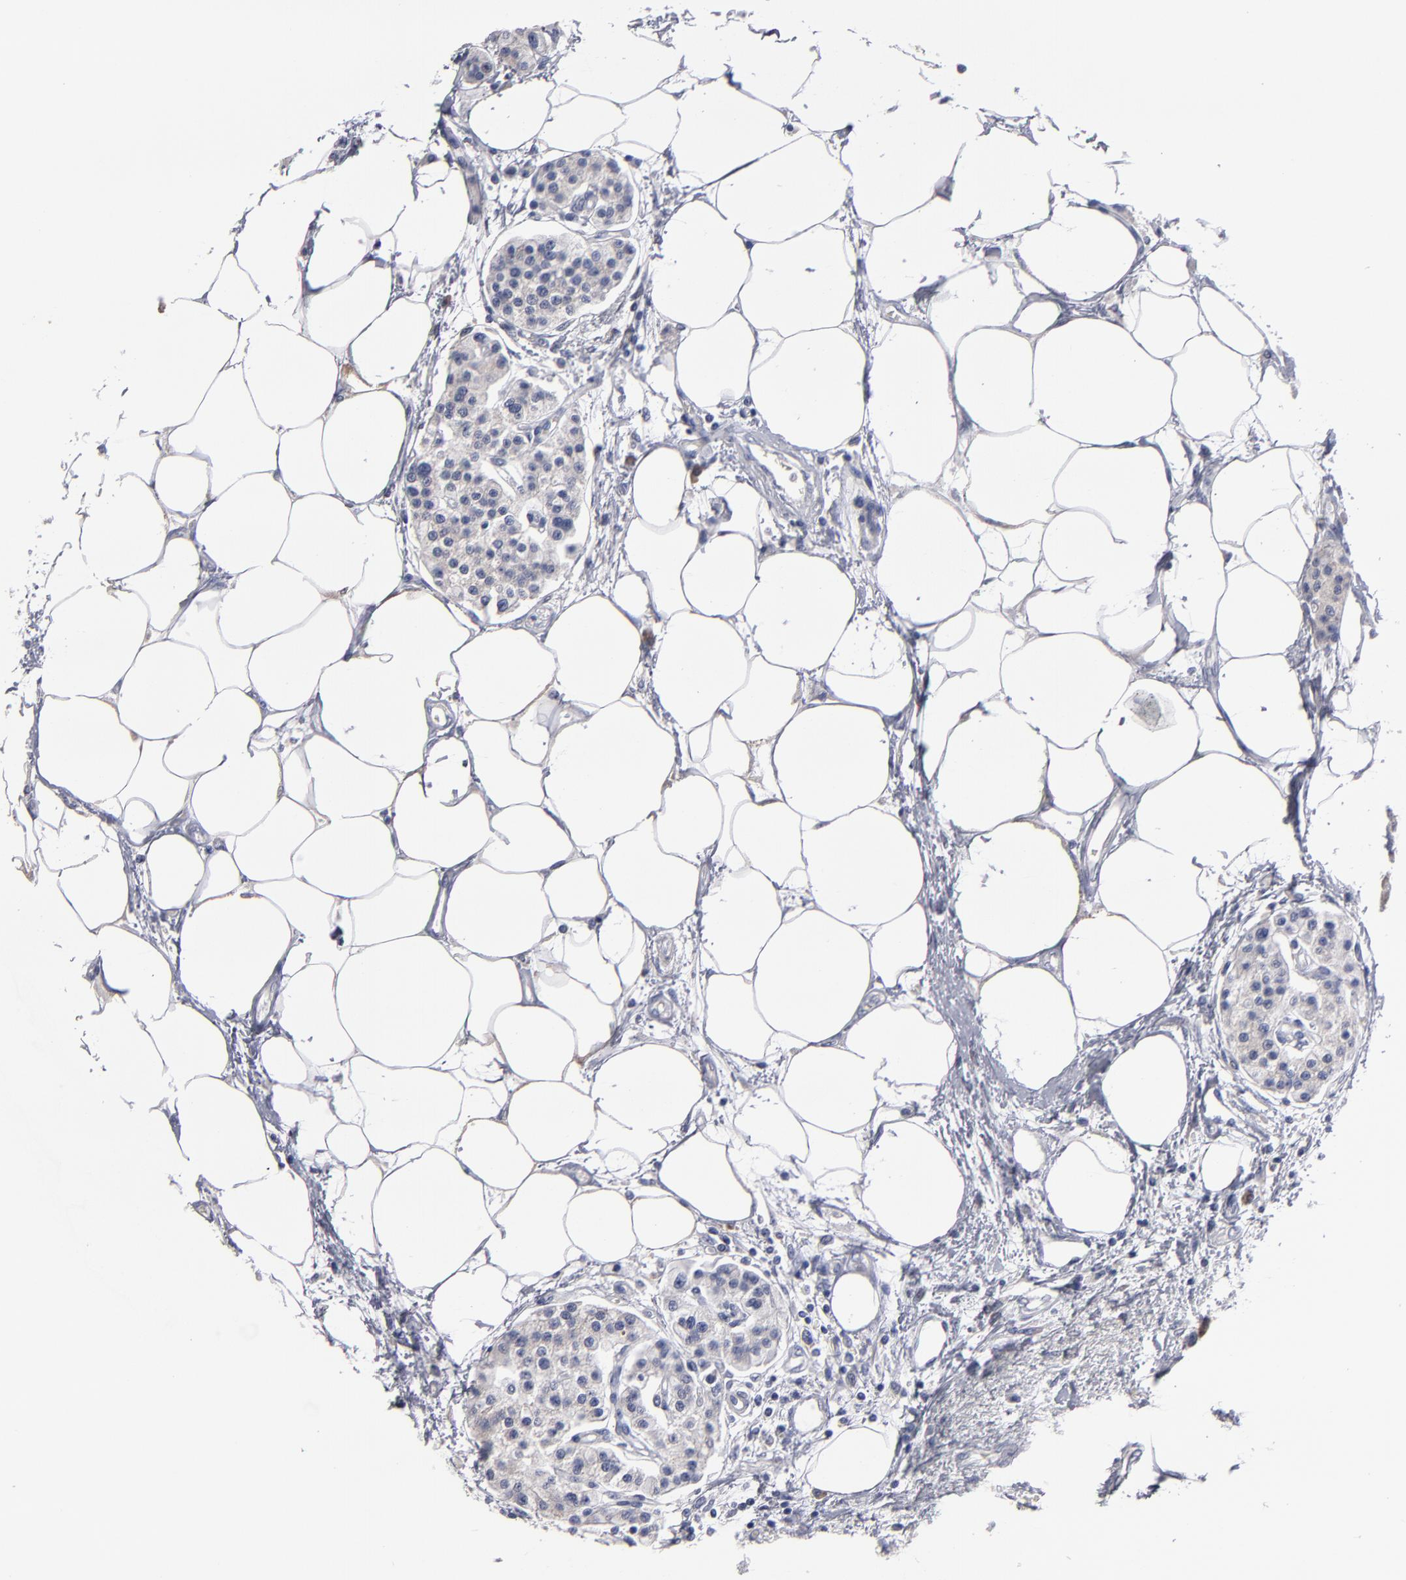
{"staining": {"intensity": "weak", "quantity": "25%-75%", "location": "cytoplasmic/membranous"}, "tissue": "pancreas", "cell_type": "Exocrine glandular cells", "image_type": "normal", "snomed": [{"axis": "morphology", "description": "Normal tissue, NOS"}, {"axis": "topography", "description": "Pancreas"}, {"axis": "topography", "description": "Duodenum"}], "caption": "IHC (DAB) staining of benign human pancreas demonstrates weak cytoplasmic/membranous protein positivity in about 25%-75% of exocrine glandular cells.", "gene": "CCDC80", "patient": {"sex": "male", "age": 79}}